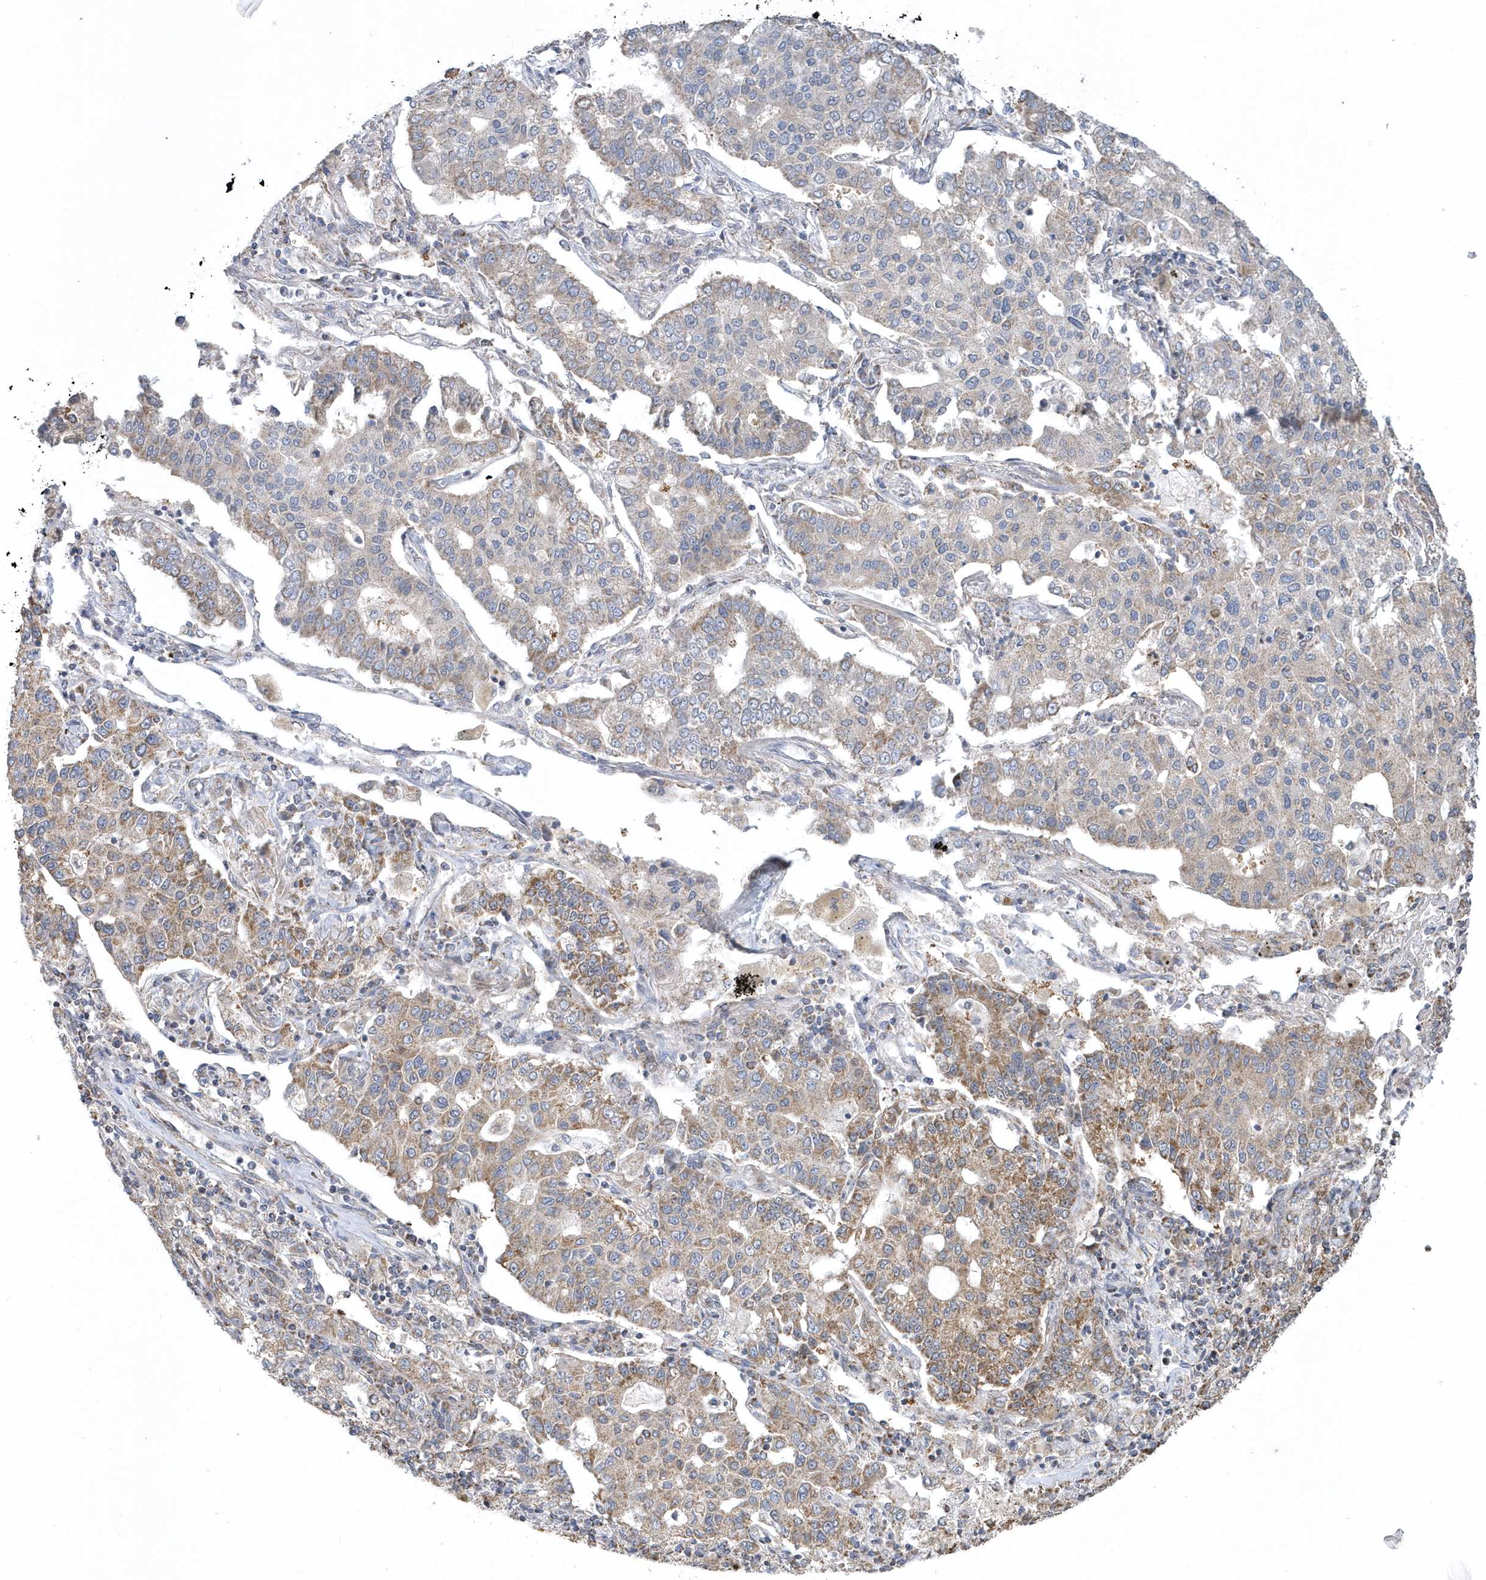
{"staining": {"intensity": "moderate", "quantity": "25%-75%", "location": "cytoplasmic/membranous"}, "tissue": "lung cancer", "cell_type": "Tumor cells", "image_type": "cancer", "snomed": [{"axis": "morphology", "description": "Adenocarcinoma, NOS"}, {"axis": "topography", "description": "Lung"}], "caption": "Lung cancer (adenocarcinoma) tissue shows moderate cytoplasmic/membranous positivity in approximately 25%-75% of tumor cells The protein is stained brown, and the nuclei are stained in blue (DAB IHC with brightfield microscopy, high magnification).", "gene": "SLX9", "patient": {"sex": "male", "age": 49}}